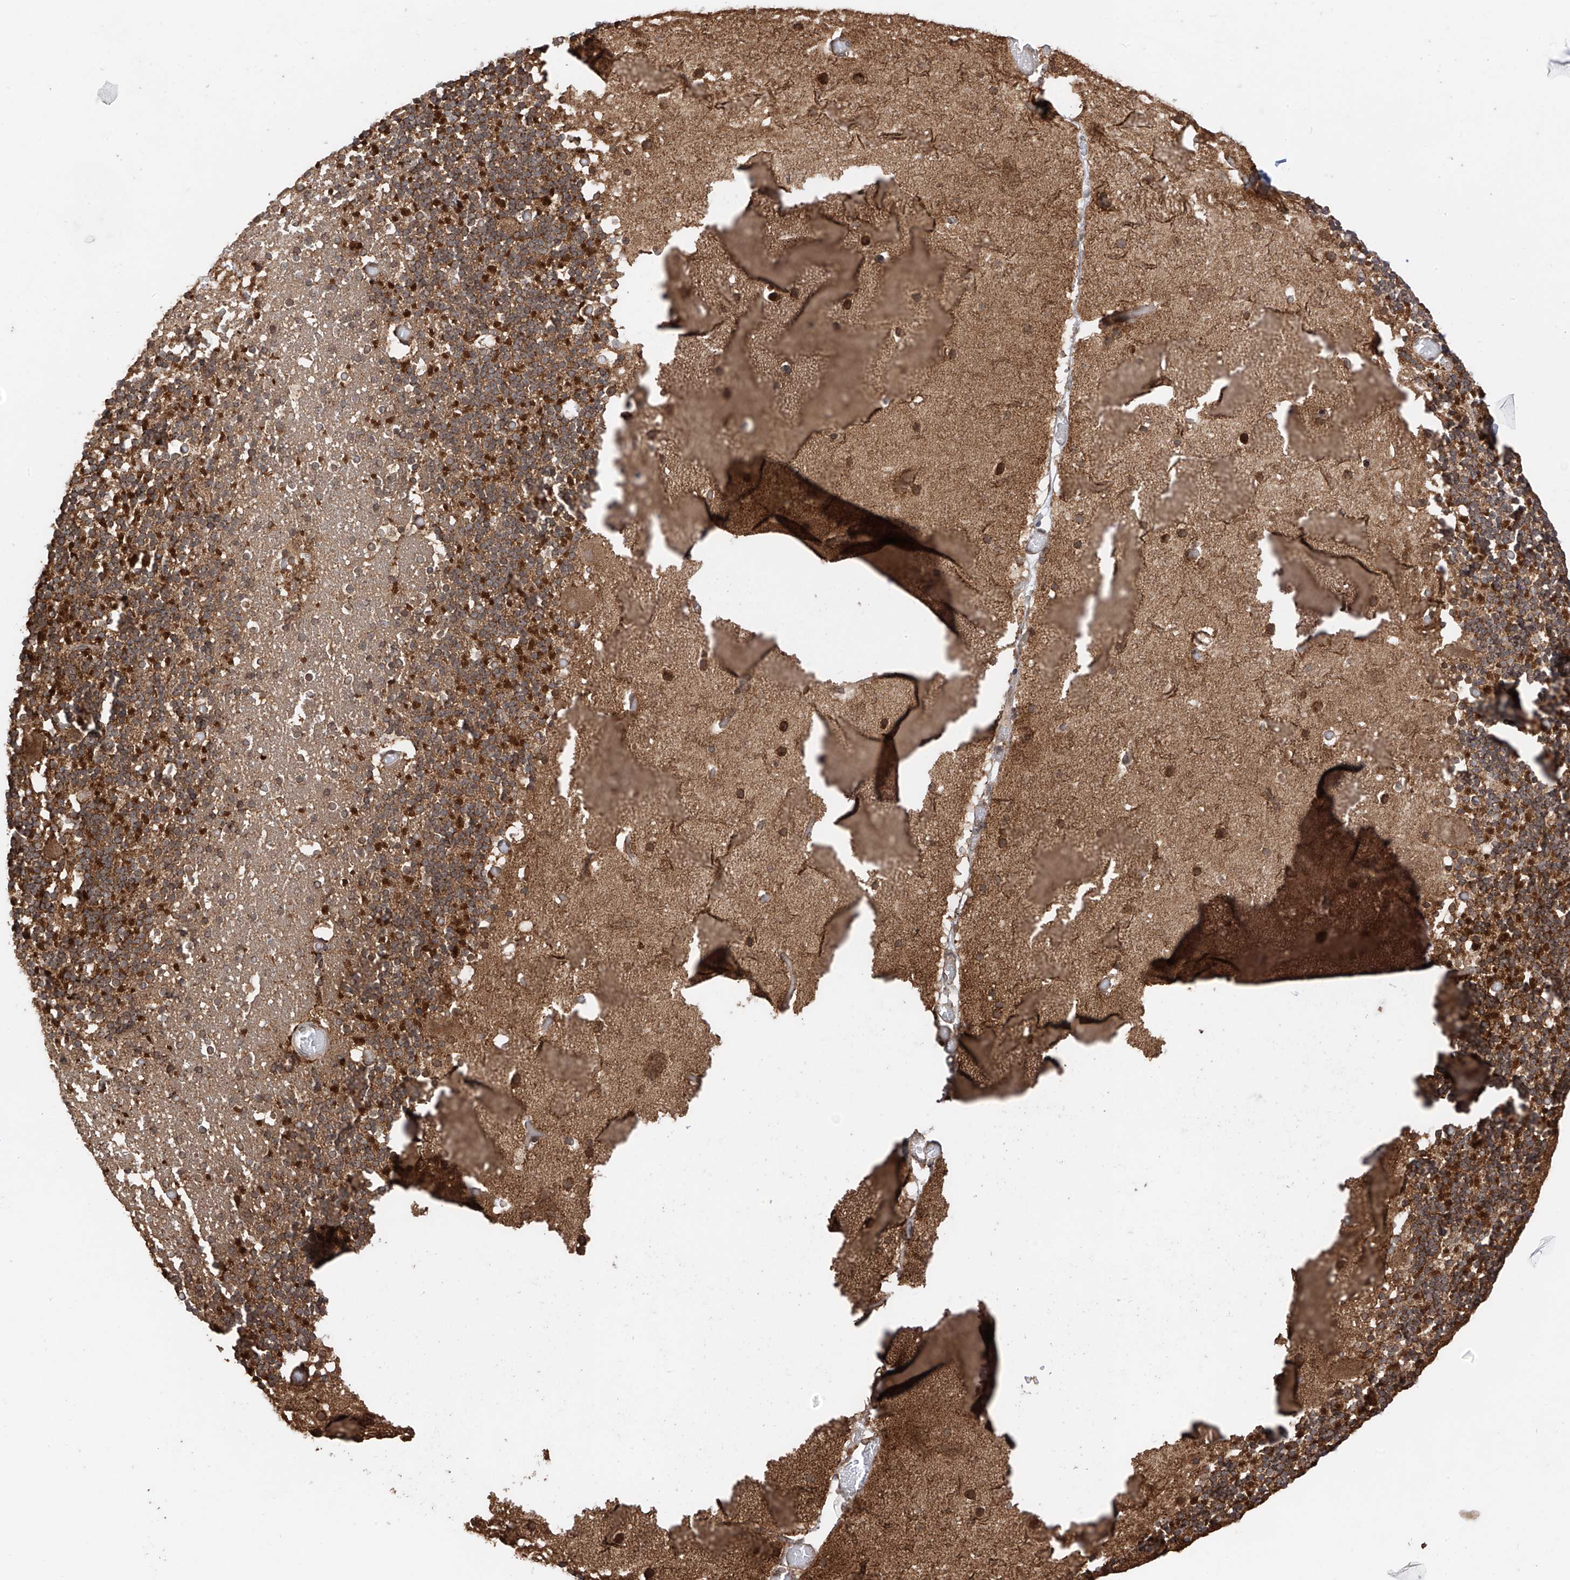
{"staining": {"intensity": "moderate", "quantity": "25%-75%", "location": "cytoplasmic/membranous"}, "tissue": "cerebellum", "cell_type": "Cells in granular layer", "image_type": "normal", "snomed": [{"axis": "morphology", "description": "Normal tissue, NOS"}, {"axis": "topography", "description": "Cerebellum"}], "caption": "High-power microscopy captured an IHC photomicrograph of unremarkable cerebellum, revealing moderate cytoplasmic/membranous staining in about 25%-75% of cells in granular layer. Nuclei are stained in blue.", "gene": "AHCTF1", "patient": {"sex": "male", "age": 57}}